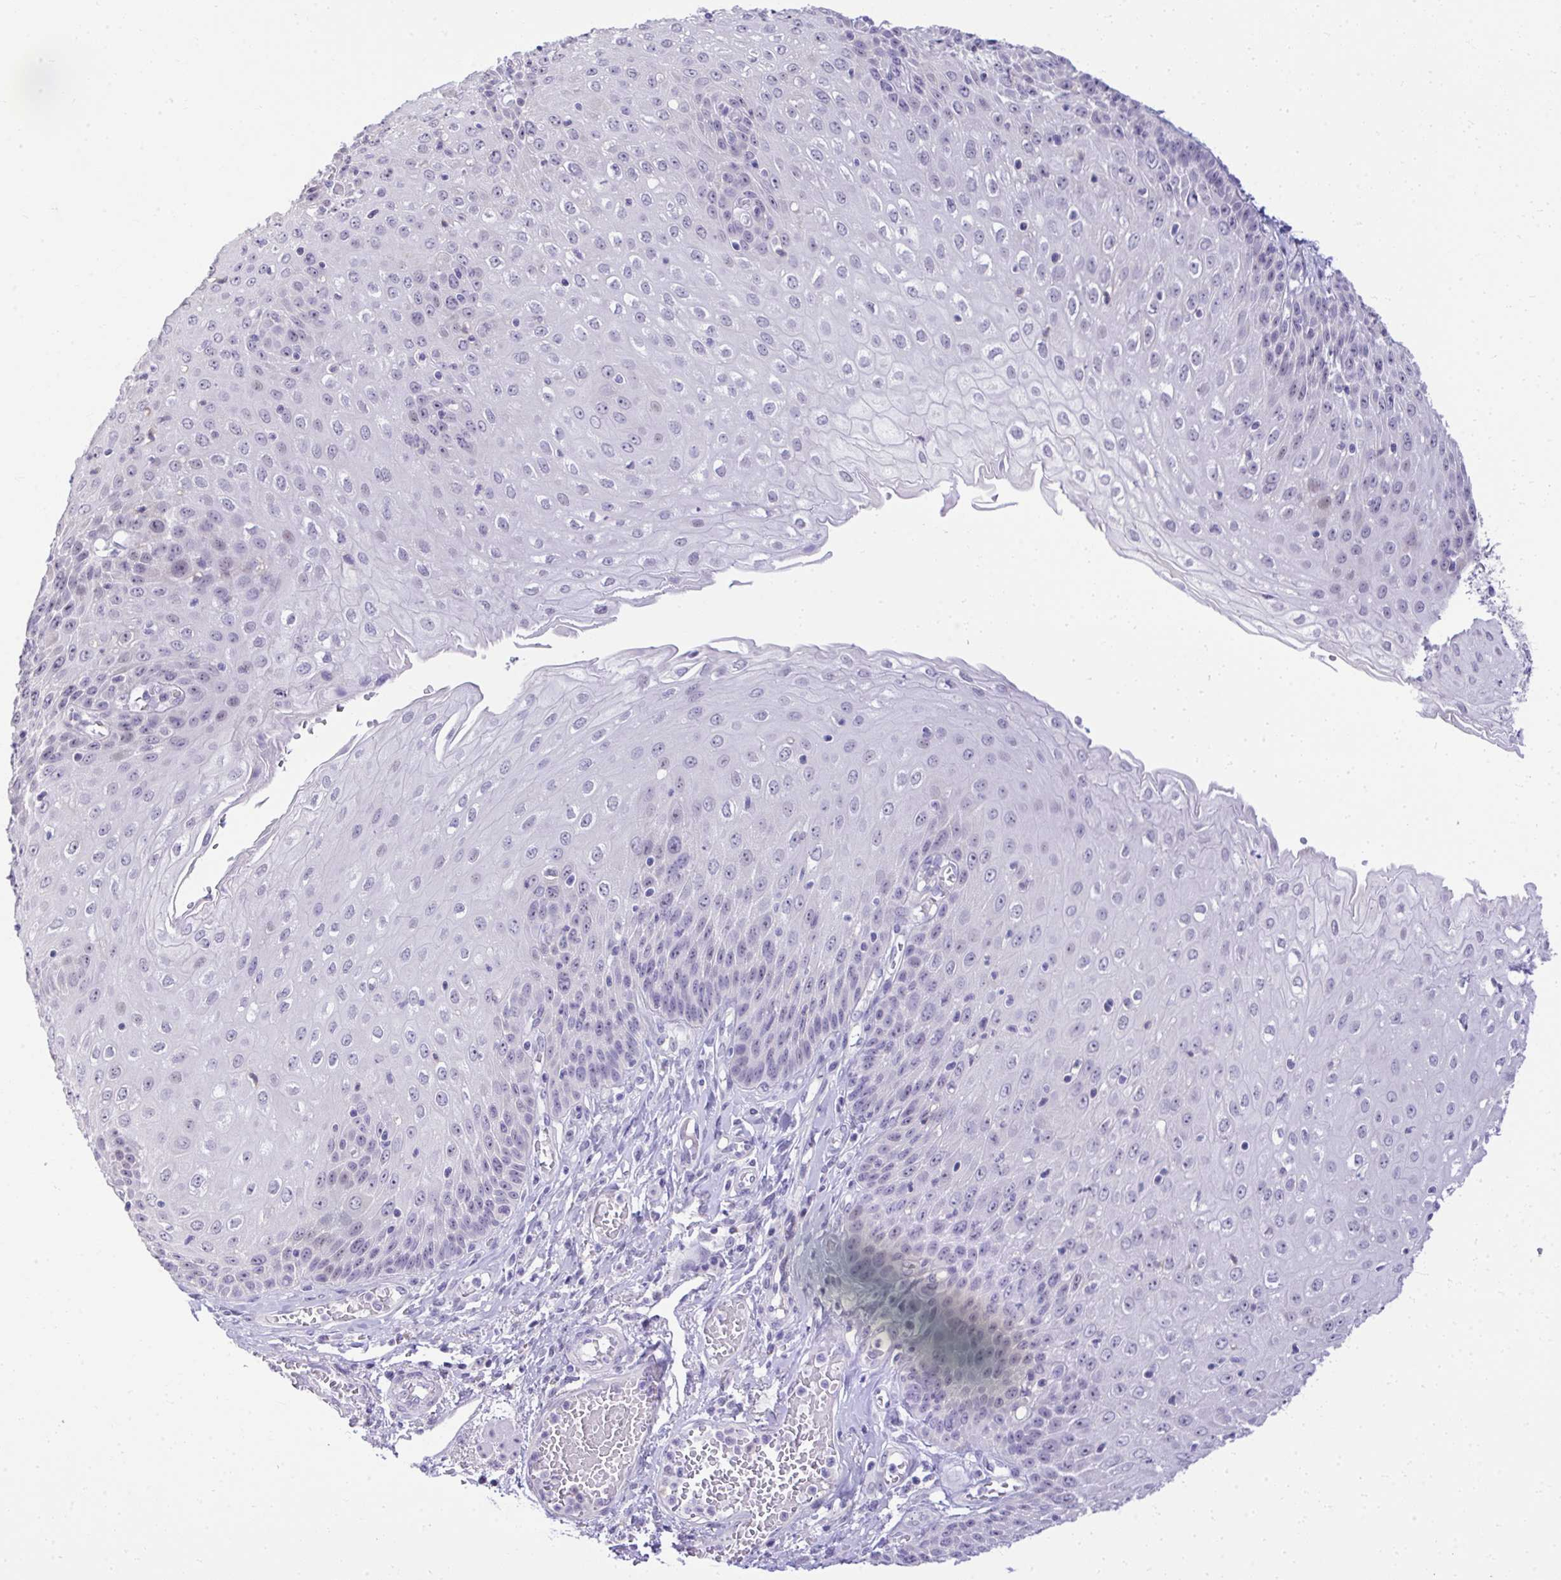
{"staining": {"intensity": "weak", "quantity": "<25%", "location": "nuclear"}, "tissue": "esophagus", "cell_type": "Squamous epithelial cells", "image_type": "normal", "snomed": [{"axis": "morphology", "description": "Normal tissue, NOS"}, {"axis": "morphology", "description": "Adenocarcinoma, NOS"}, {"axis": "topography", "description": "Esophagus"}], "caption": "The image shows no significant expression in squamous epithelial cells of esophagus.", "gene": "EID3", "patient": {"sex": "male", "age": 81}}